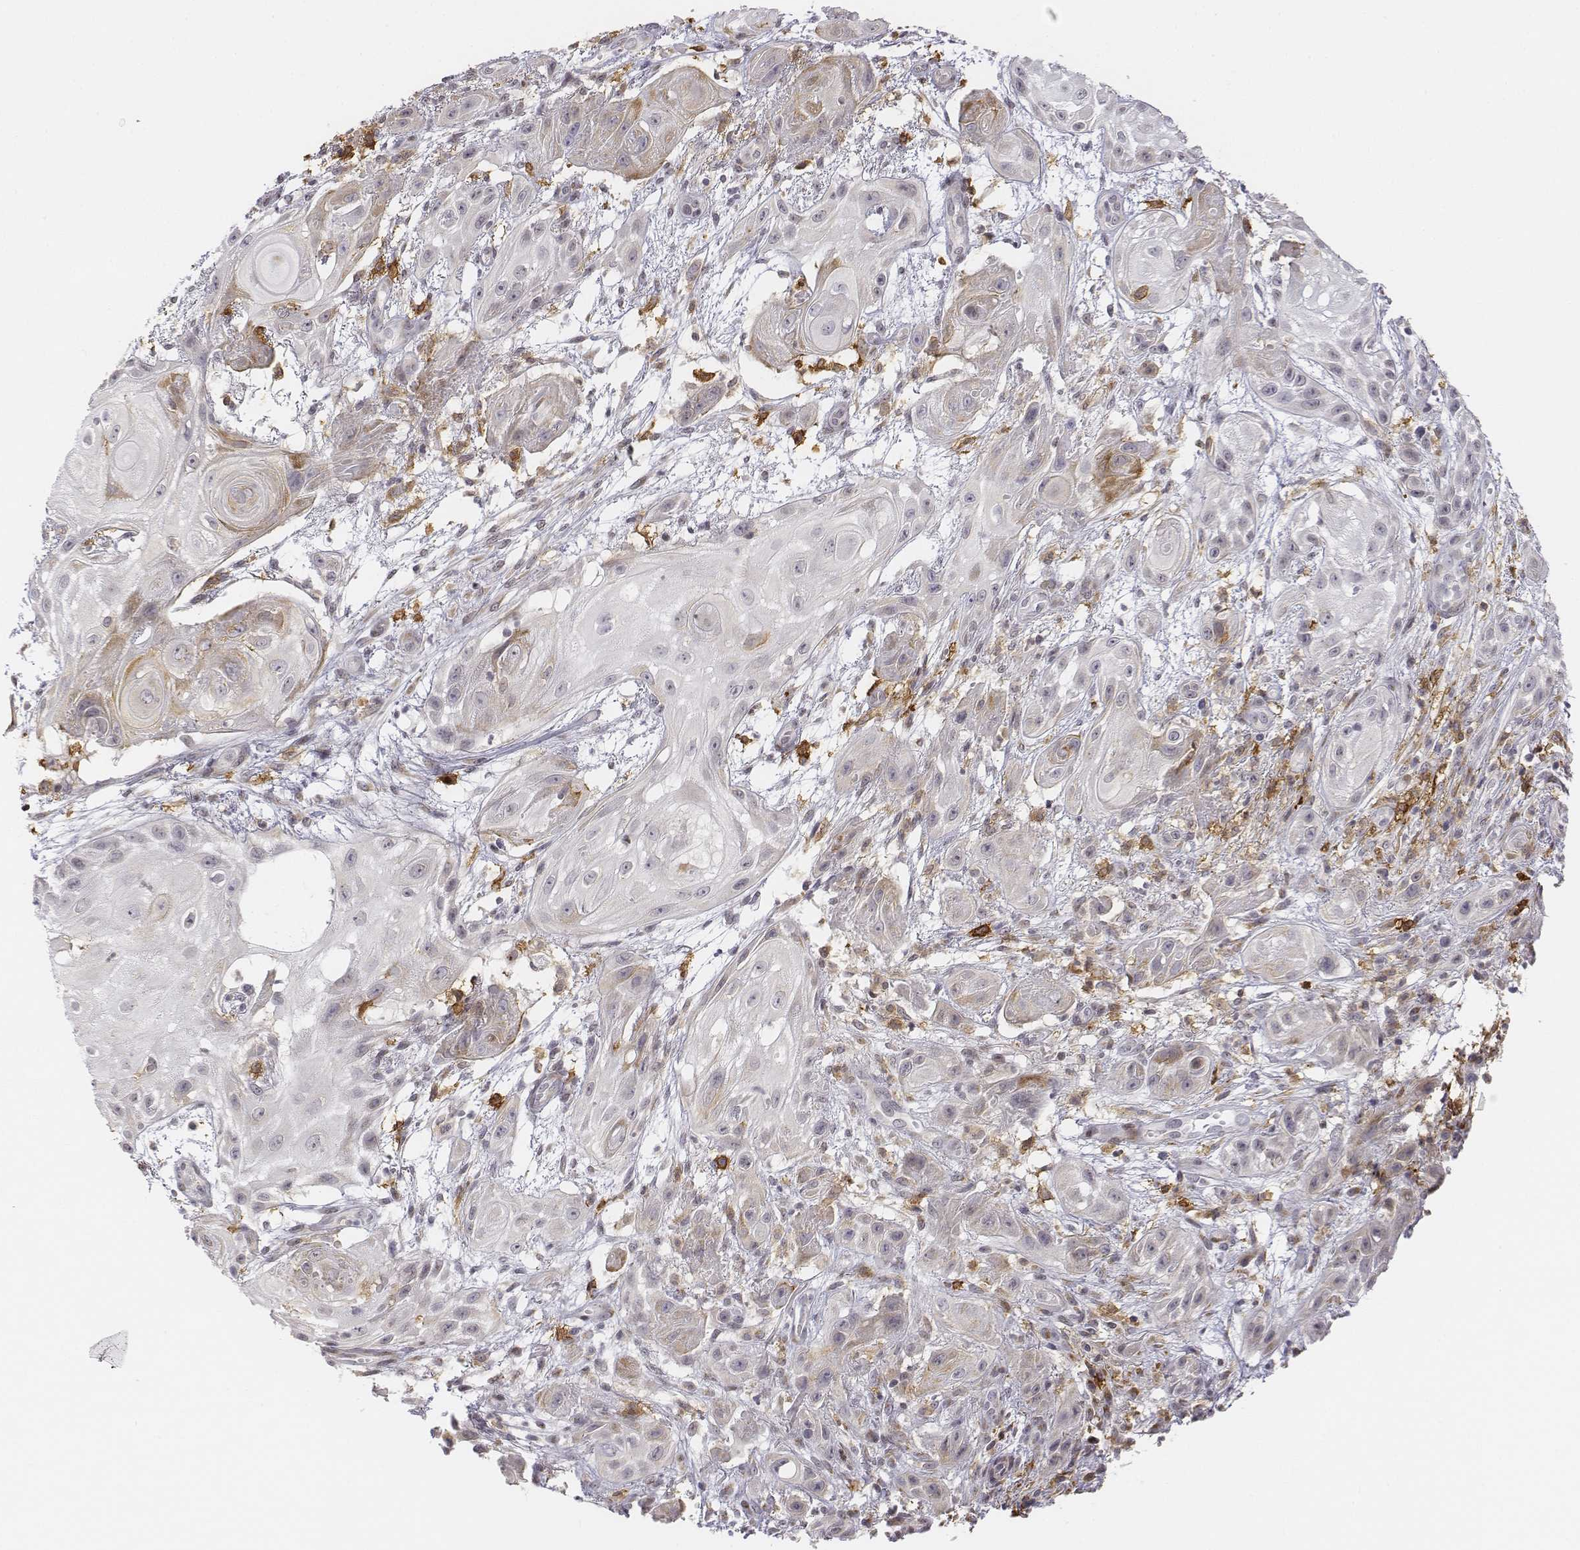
{"staining": {"intensity": "negative", "quantity": "none", "location": "none"}, "tissue": "skin cancer", "cell_type": "Tumor cells", "image_type": "cancer", "snomed": [{"axis": "morphology", "description": "Squamous cell carcinoma, NOS"}, {"axis": "topography", "description": "Skin"}], "caption": "Protein analysis of skin squamous cell carcinoma shows no significant expression in tumor cells. (DAB (3,3'-diaminobenzidine) immunohistochemistry (IHC), high magnification).", "gene": "CD14", "patient": {"sex": "male", "age": 62}}